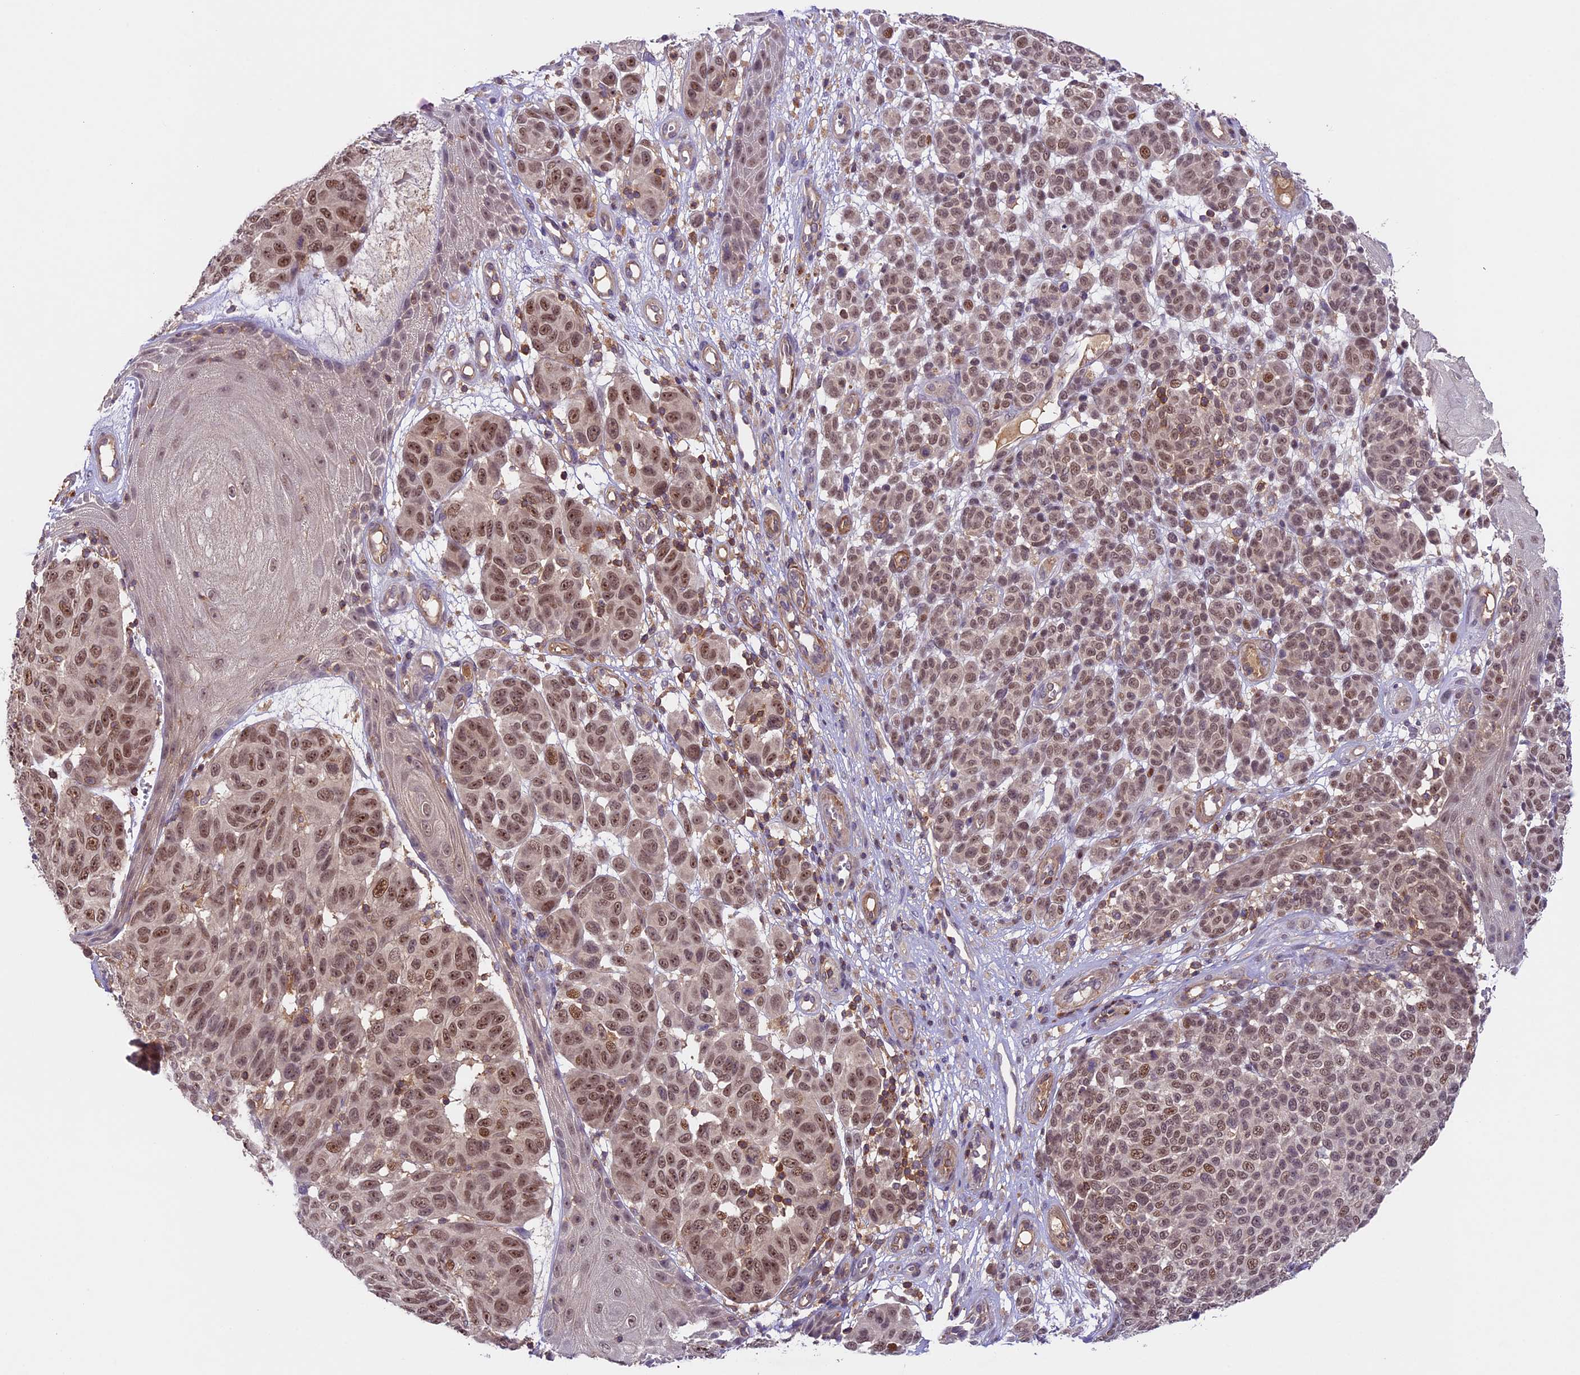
{"staining": {"intensity": "moderate", "quantity": "<25%", "location": "nuclear"}, "tissue": "melanoma", "cell_type": "Tumor cells", "image_type": "cancer", "snomed": [{"axis": "morphology", "description": "Malignant melanoma, NOS"}, {"axis": "topography", "description": "Skin"}], "caption": "Melanoma stained with IHC demonstrates moderate nuclear positivity in approximately <25% of tumor cells.", "gene": "TBC1D1", "patient": {"sex": "male", "age": 49}}